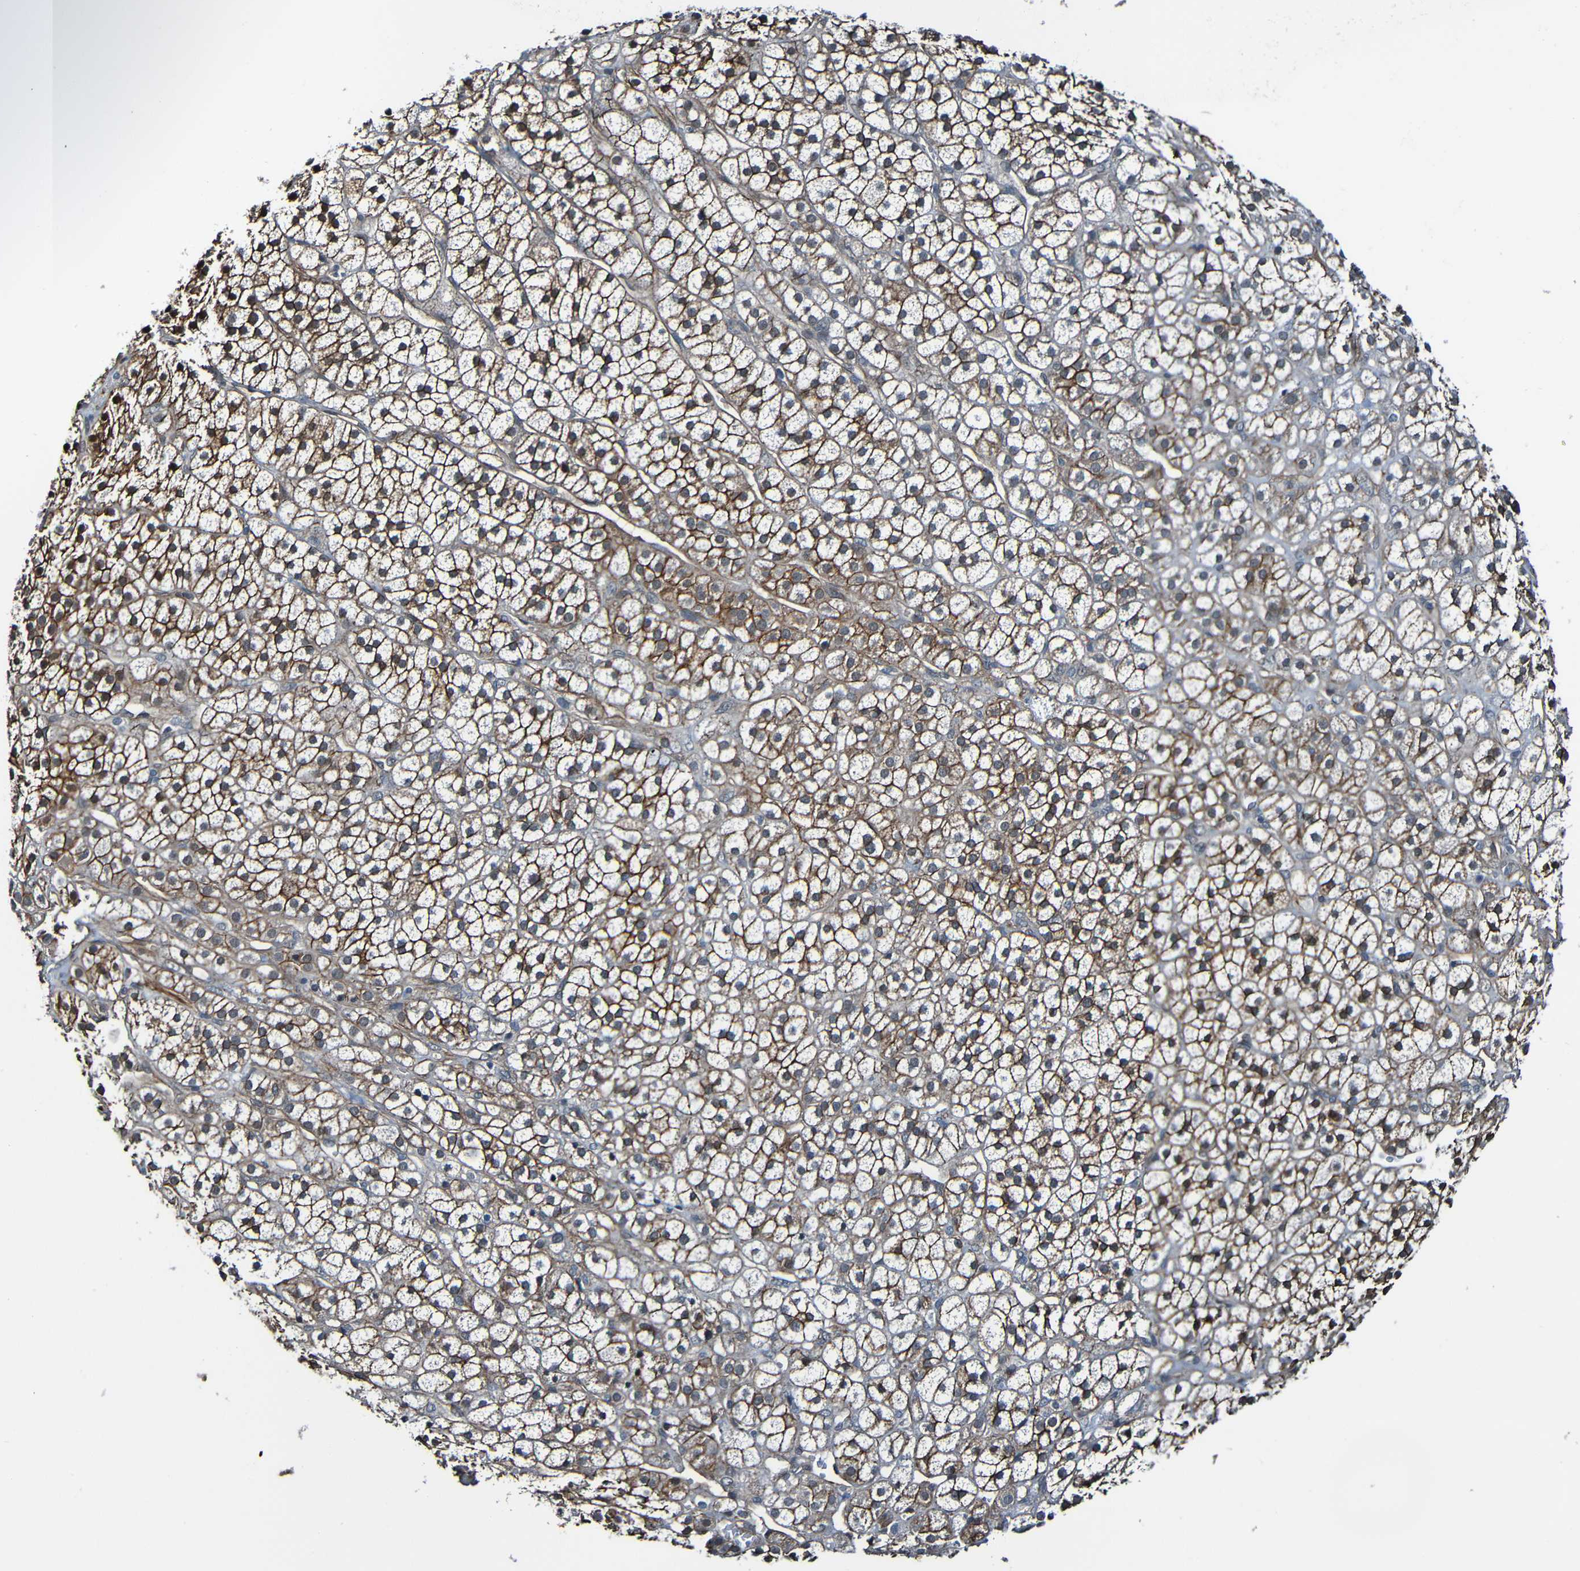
{"staining": {"intensity": "moderate", "quantity": ">75%", "location": "cytoplasmic/membranous"}, "tissue": "adrenal gland", "cell_type": "Glandular cells", "image_type": "normal", "snomed": [{"axis": "morphology", "description": "Normal tissue, NOS"}, {"axis": "topography", "description": "Adrenal gland"}], "caption": "Moderate cytoplasmic/membranous protein staining is seen in about >75% of glandular cells in adrenal gland. The staining is performed using DAB brown chromogen to label protein expression. The nuclei are counter-stained blue using hematoxylin.", "gene": "LGR5", "patient": {"sex": "male", "age": 56}}